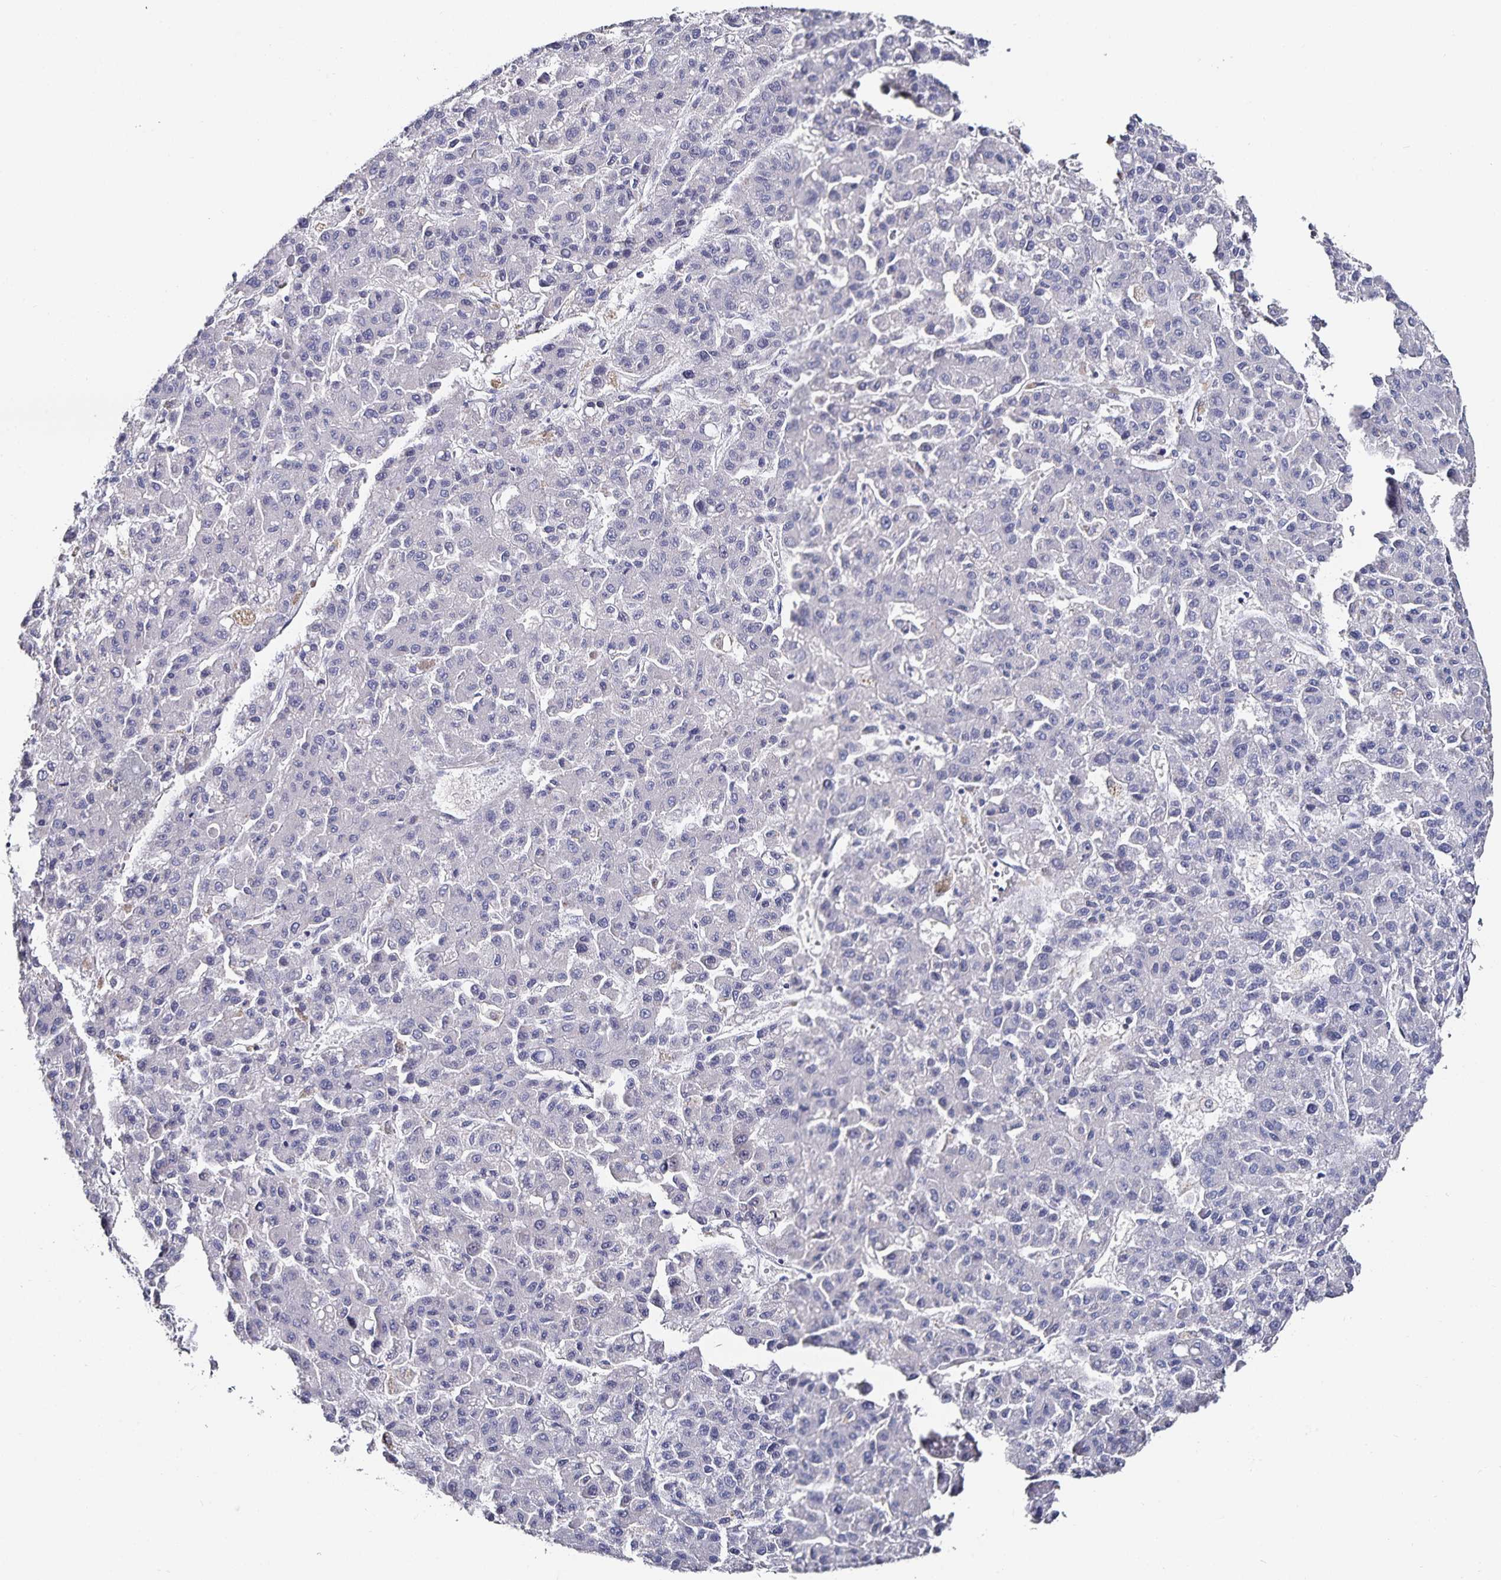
{"staining": {"intensity": "negative", "quantity": "none", "location": "none"}, "tissue": "liver cancer", "cell_type": "Tumor cells", "image_type": "cancer", "snomed": [{"axis": "morphology", "description": "Carcinoma, Hepatocellular, NOS"}, {"axis": "topography", "description": "Liver"}], "caption": "This photomicrograph is of liver cancer (hepatocellular carcinoma) stained with immunohistochemistry (IHC) to label a protein in brown with the nuclei are counter-stained blue. There is no staining in tumor cells.", "gene": "TTR", "patient": {"sex": "male", "age": 70}}